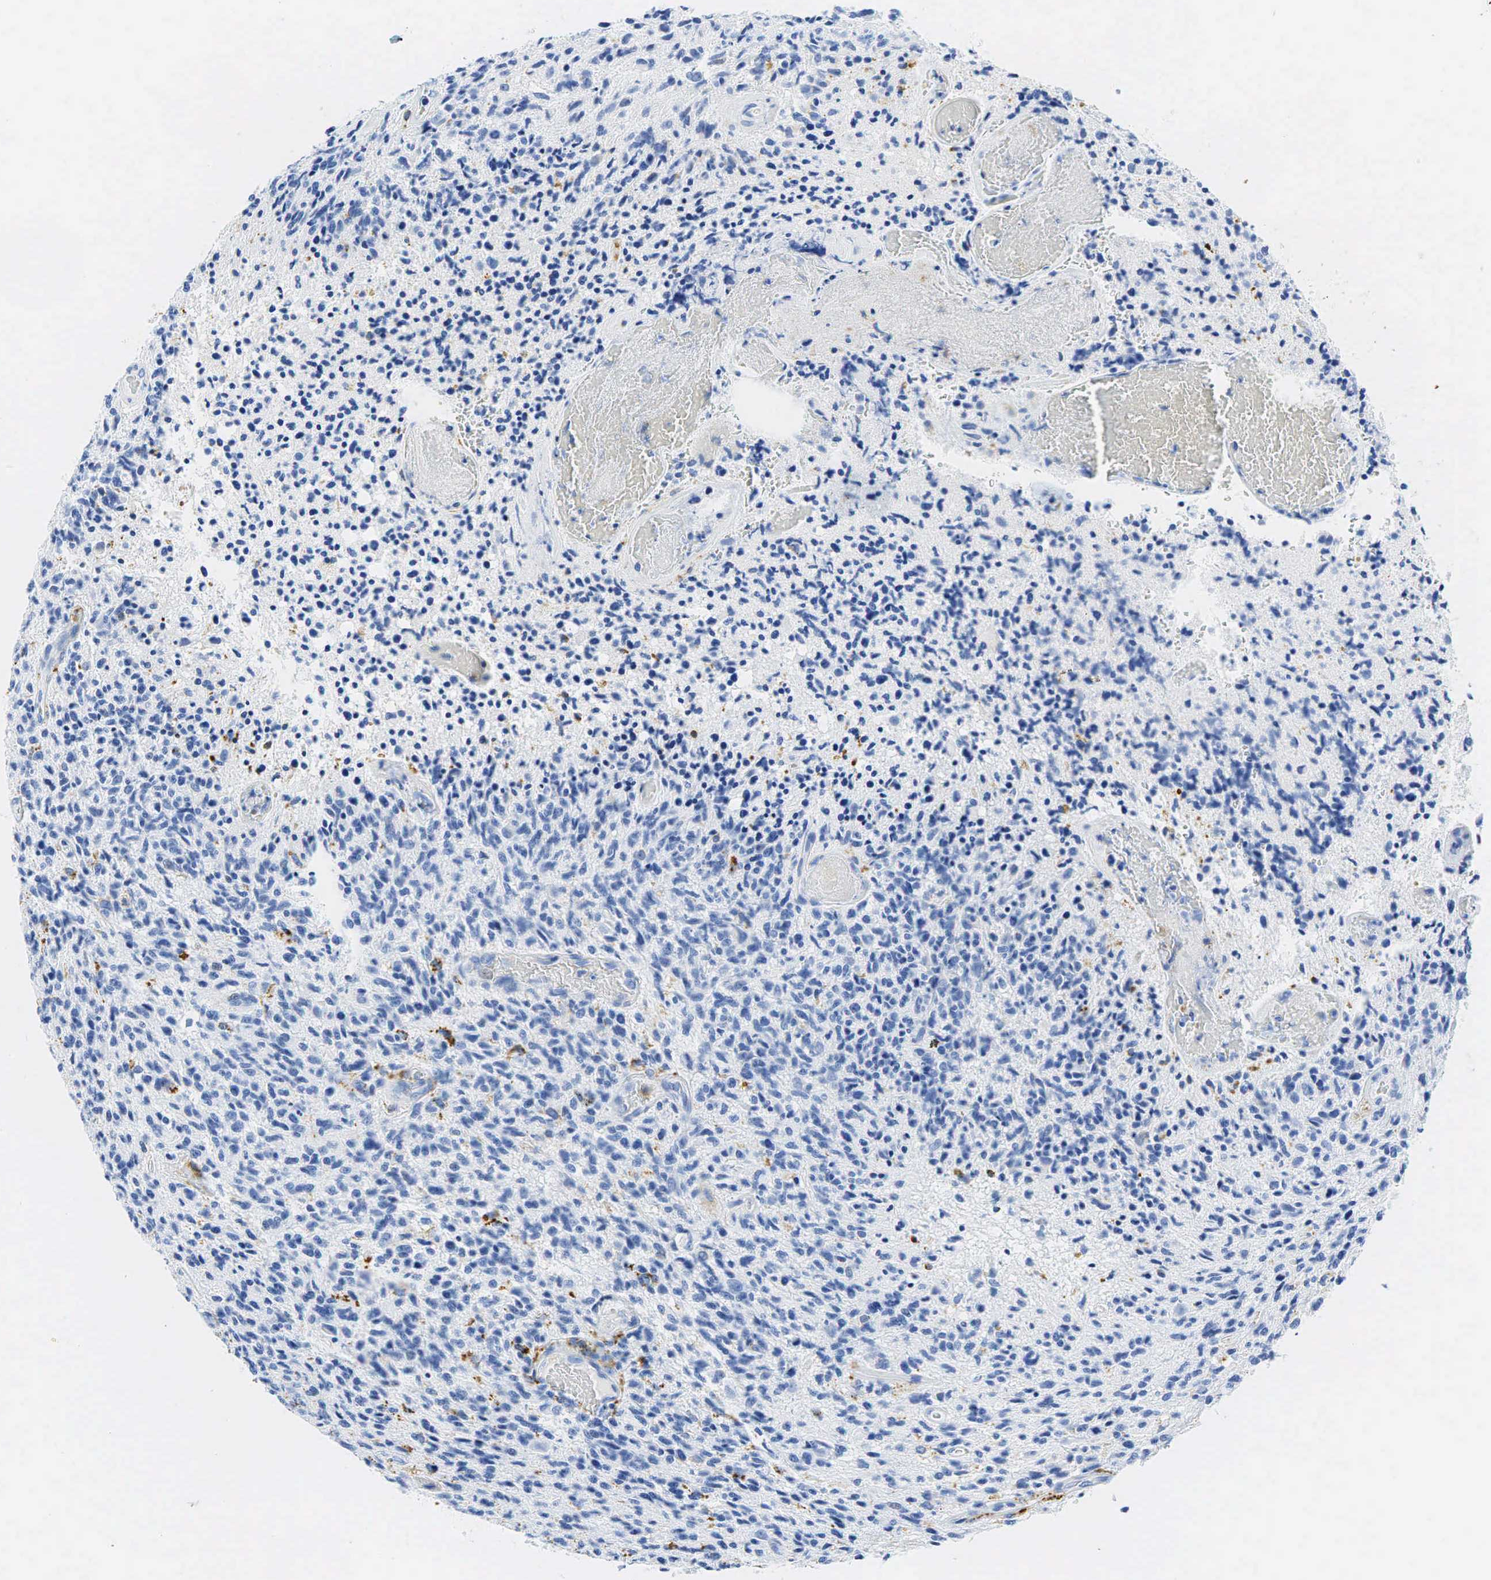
{"staining": {"intensity": "negative", "quantity": "none", "location": "none"}, "tissue": "glioma", "cell_type": "Tumor cells", "image_type": "cancer", "snomed": [{"axis": "morphology", "description": "Glioma, malignant, High grade"}, {"axis": "topography", "description": "Brain"}], "caption": "Human high-grade glioma (malignant) stained for a protein using immunohistochemistry (IHC) displays no staining in tumor cells.", "gene": "CD68", "patient": {"sex": "male", "age": 36}}